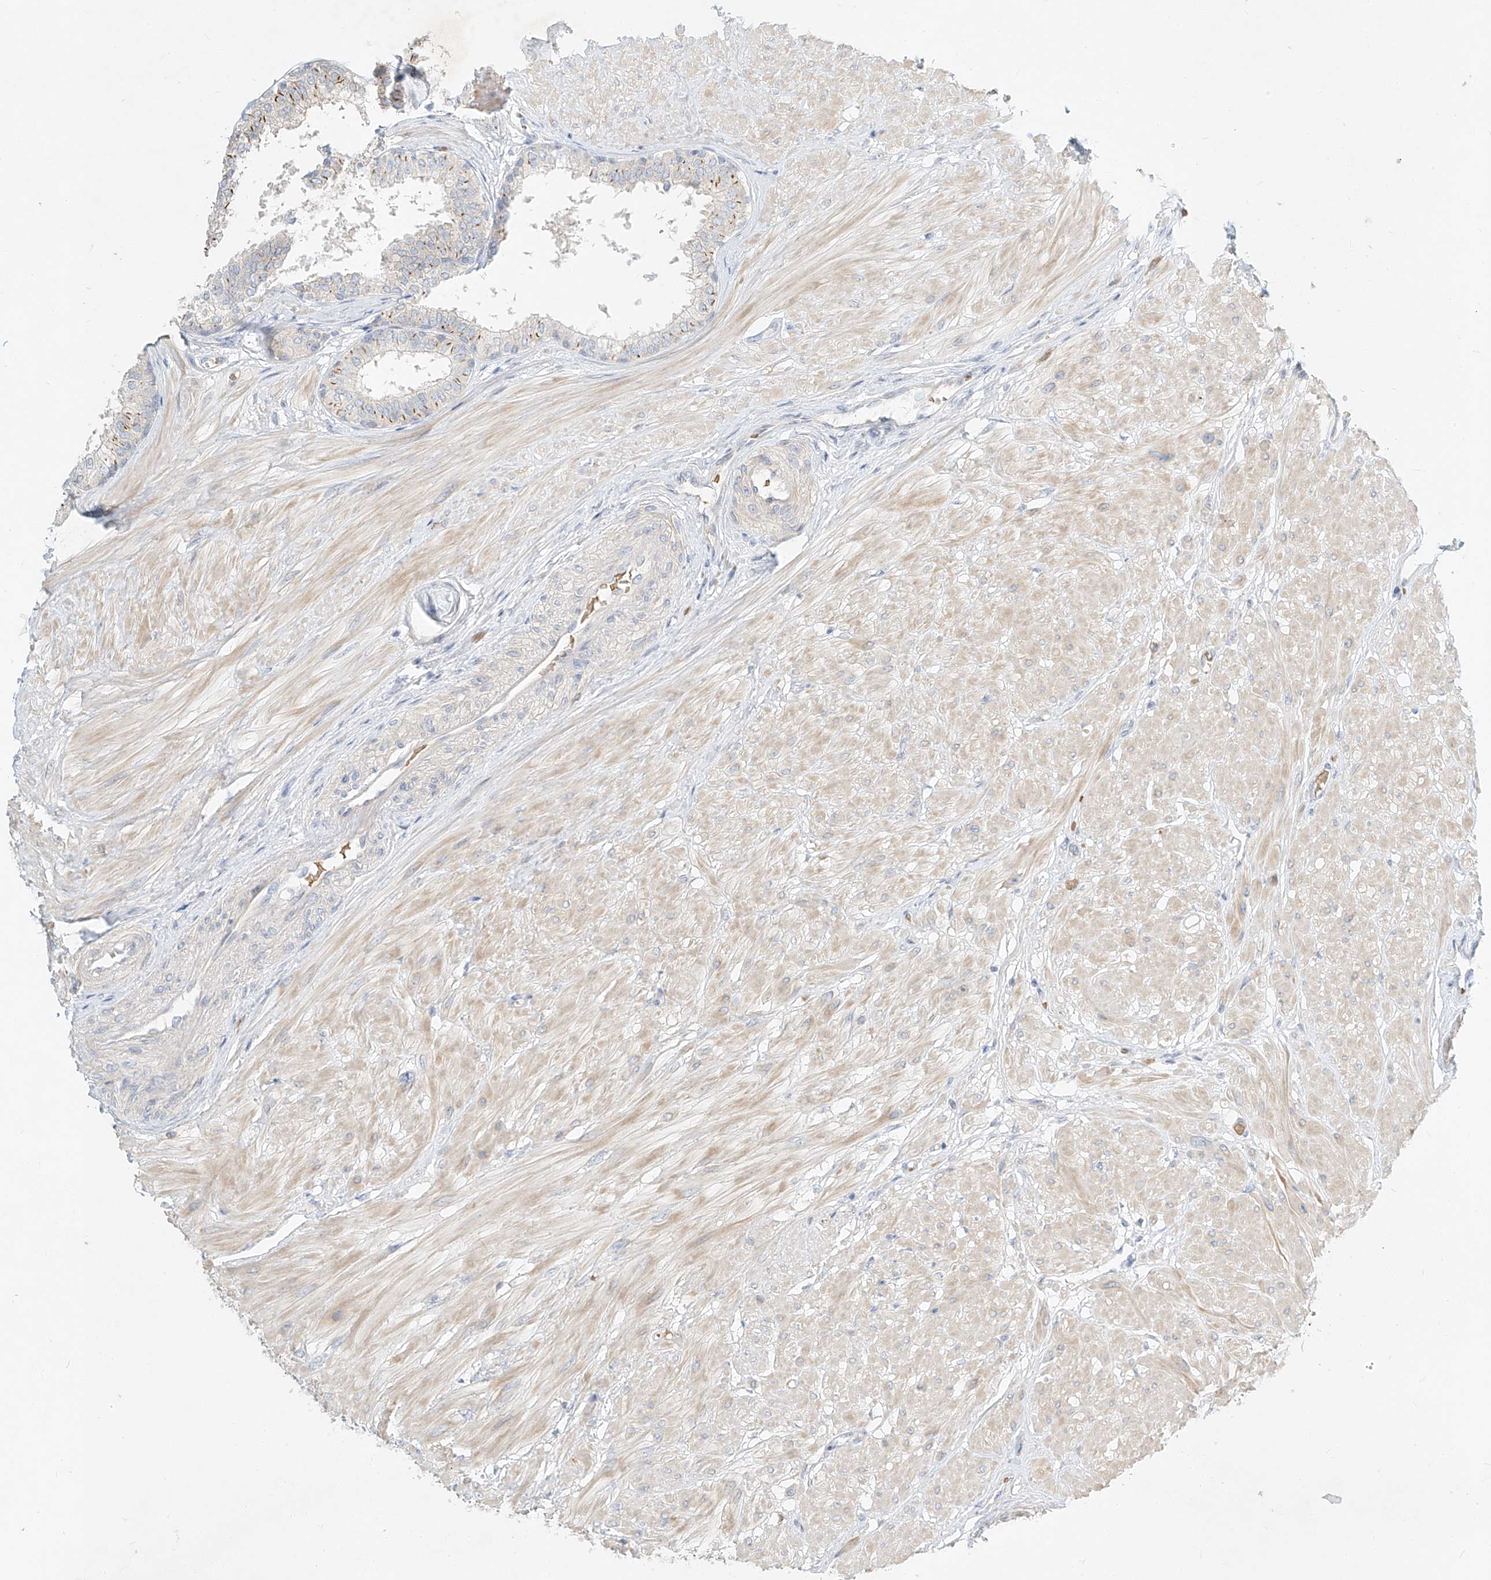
{"staining": {"intensity": "weak", "quantity": "25%-75%", "location": "cytoplasmic/membranous"}, "tissue": "prostate", "cell_type": "Glandular cells", "image_type": "normal", "snomed": [{"axis": "morphology", "description": "Normal tissue, NOS"}, {"axis": "topography", "description": "Prostate"}], "caption": "This is a photomicrograph of IHC staining of normal prostate, which shows weak expression in the cytoplasmic/membranous of glandular cells.", "gene": "SYTL3", "patient": {"sex": "male", "age": 48}}